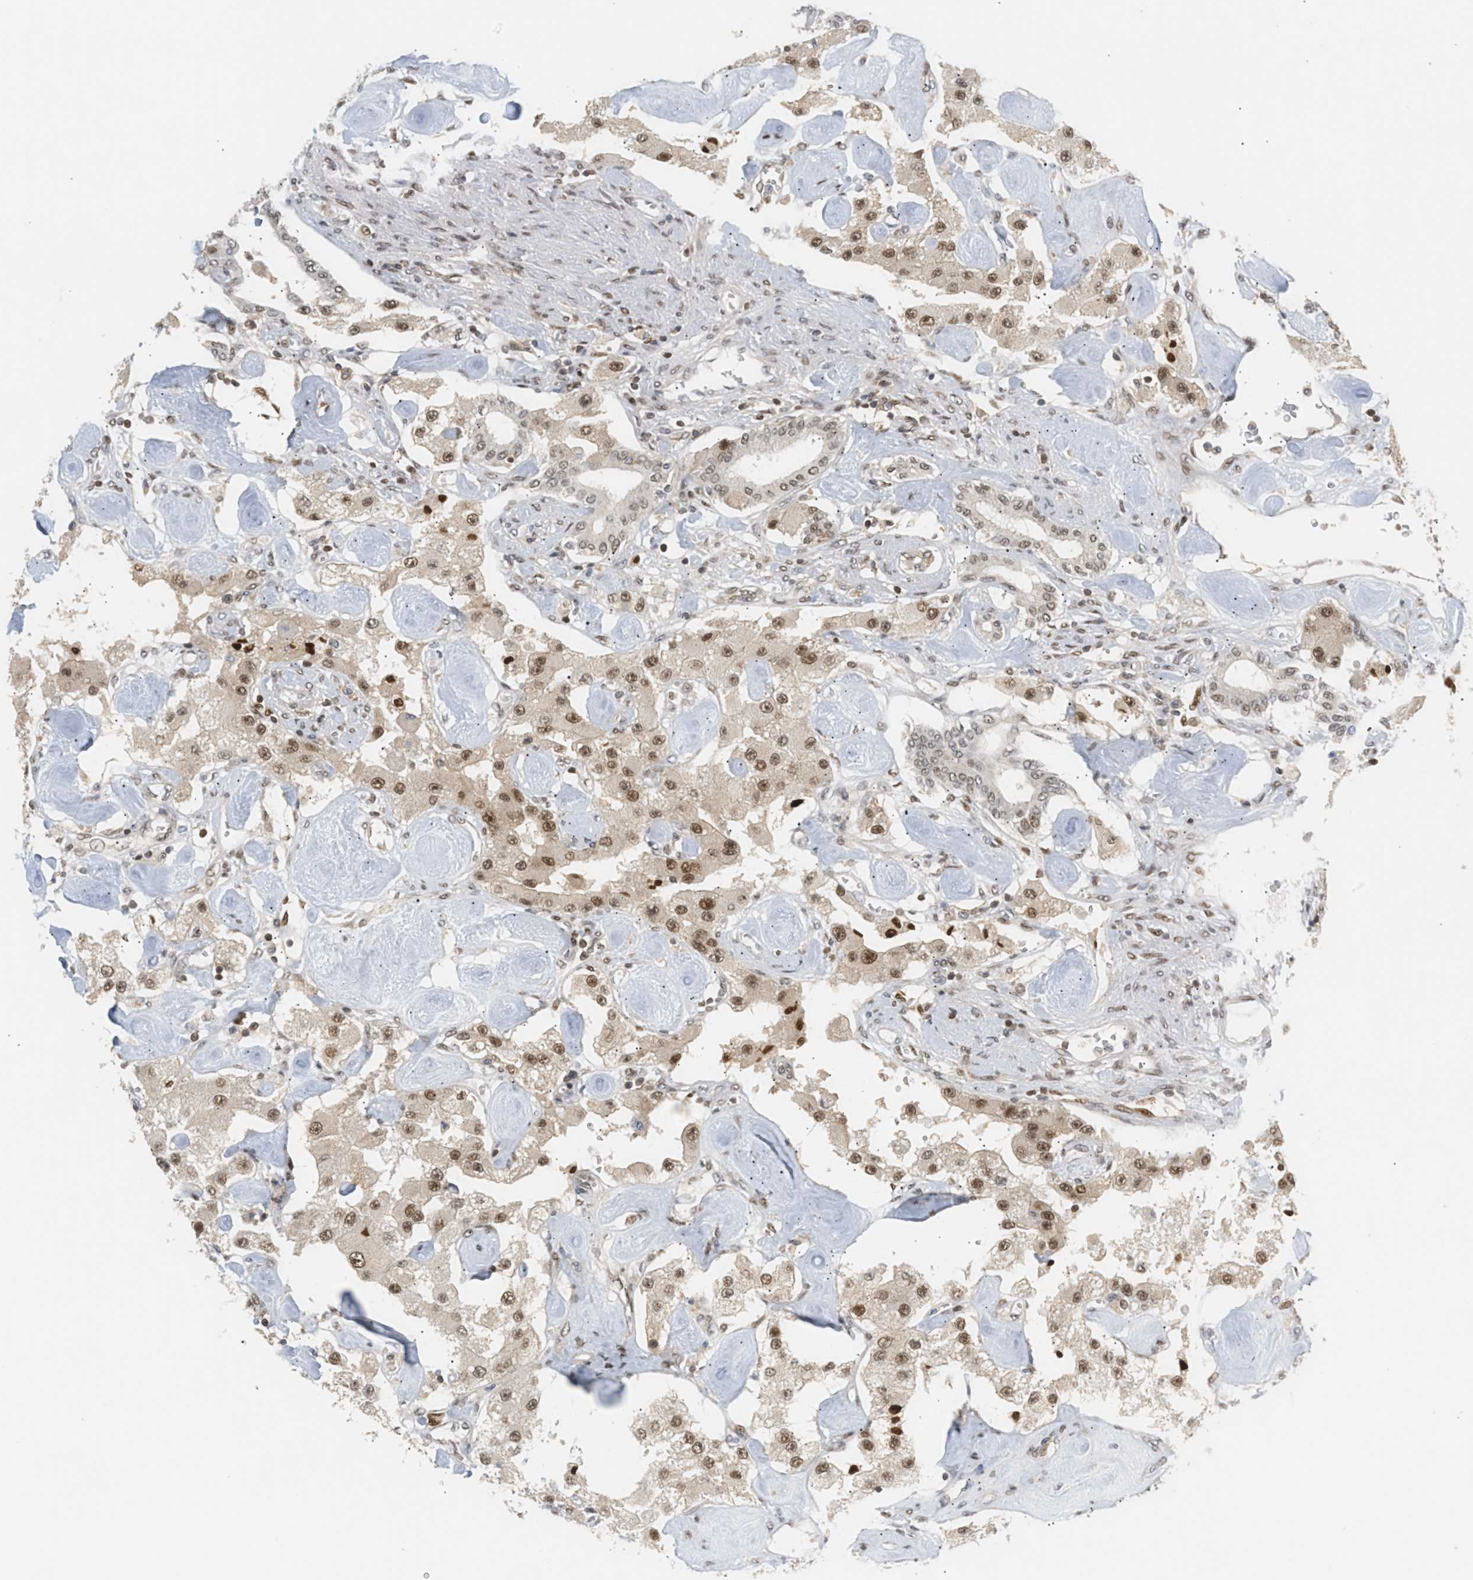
{"staining": {"intensity": "moderate", "quantity": ">75%", "location": "nuclear"}, "tissue": "carcinoid", "cell_type": "Tumor cells", "image_type": "cancer", "snomed": [{"axis": "morphology", "description": "Carcinoid, malignant, NOS"}, {"axis": "topography", "description": "Pancreas"}], "caption": "Human carcinoid stained with a protein marker demonstrates moderate staining in tumor cells.", "gene": "SSBP2", "patient": {"sex": "male", "age": 41}}